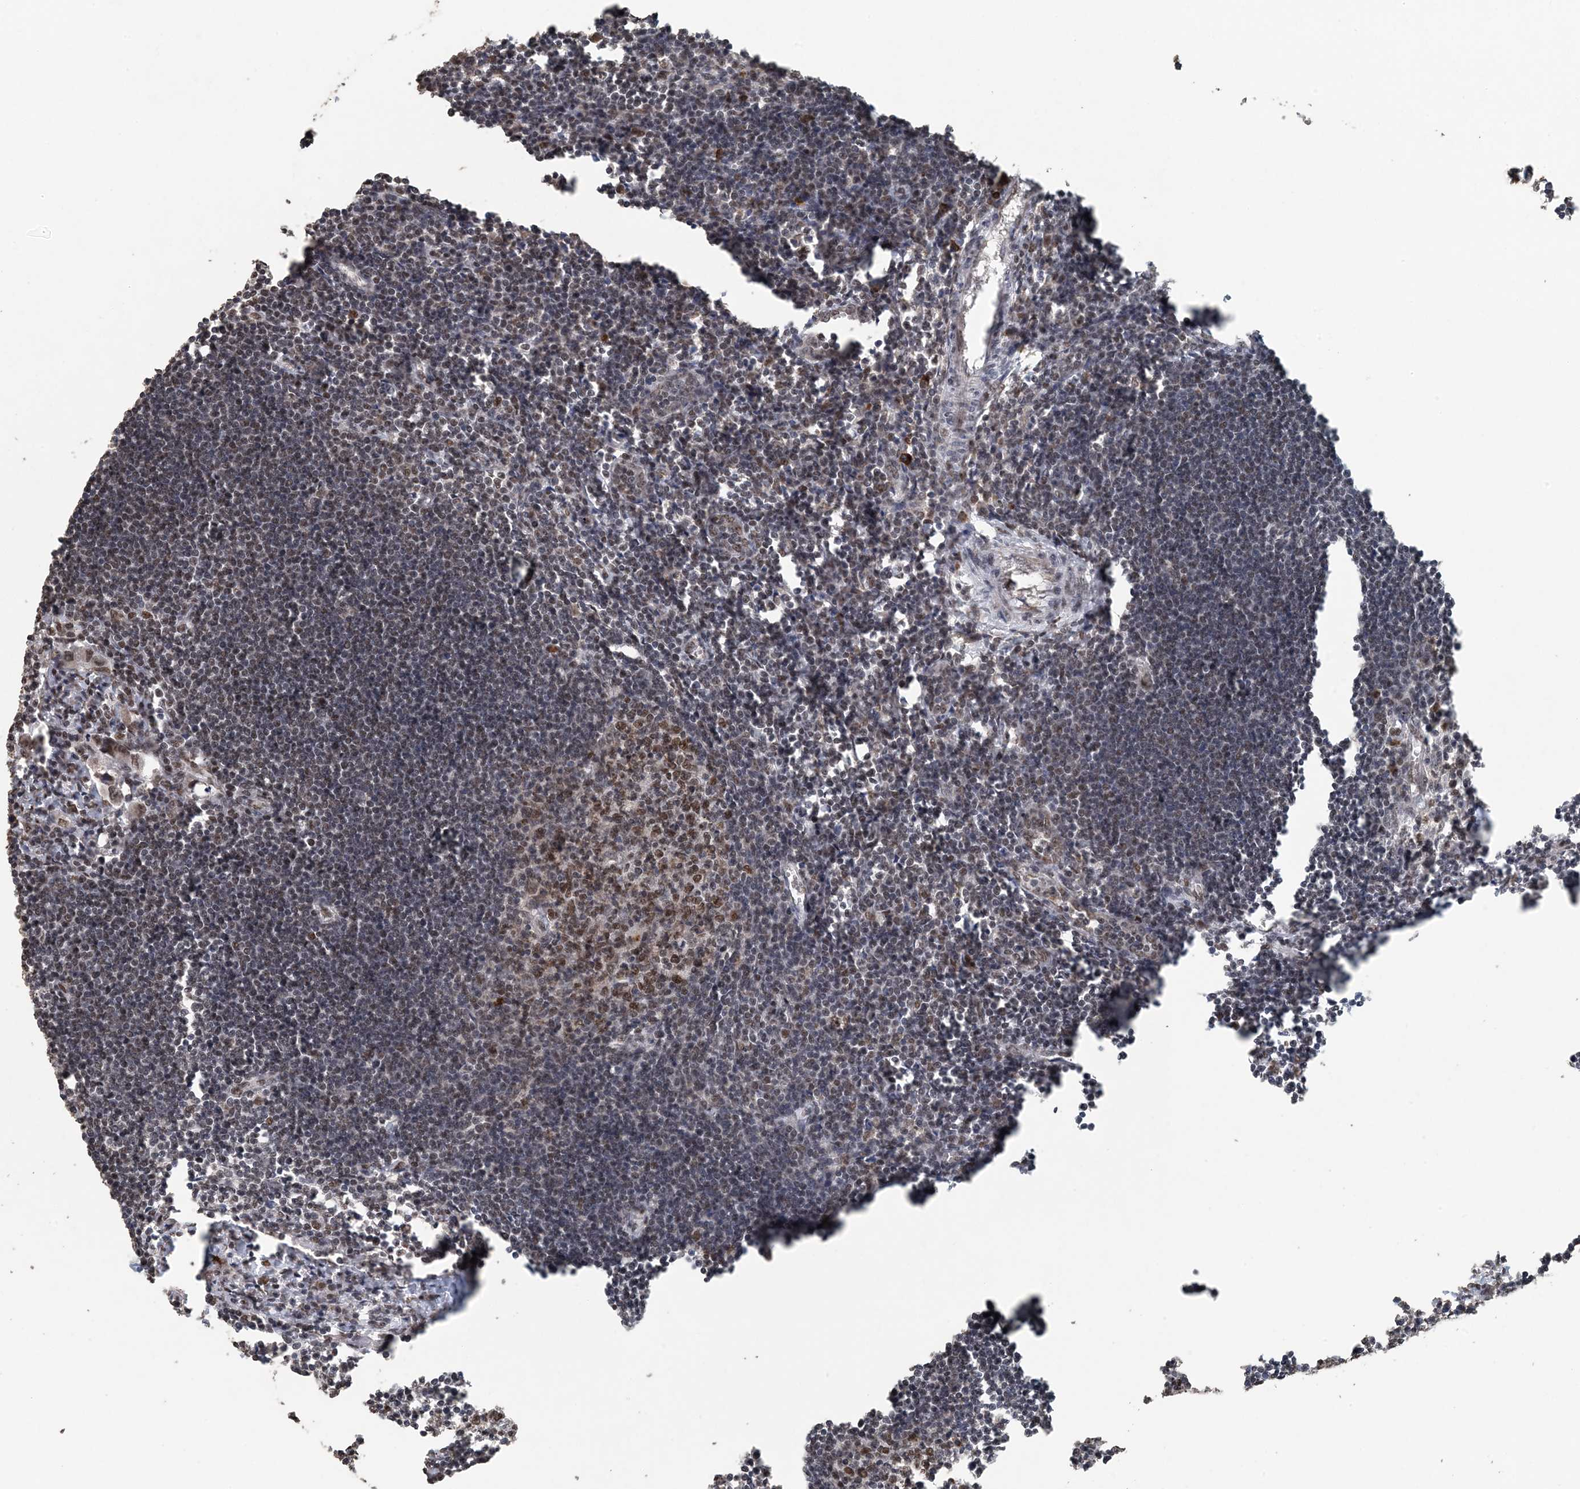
{"staining": {"intensity": "moderate", "quantity": "25%-75%", "location": "nuclear"}, "tissue": "lymph node", "cell_type": "Germinal center cells", "image_type": "normal", "snomed": [{"axis": "morphology", "description": "Normal tissue, NOS"}, {"axis": "morphology", "description": "Malignant melanoma, Metastatic site"}, {"axis": "topography", "description": "Lymph node"}], "caption": "This photomicrograph displays benign lymph node stained with immunohistochemistry (IHC) to label a protein in brown. The nuclear of germinal center cells show moderate positivity for the protein. Nuclei are counter-stained blue.", "gene": "MBD2", "patient": {"sex": "male", "age": 41}}